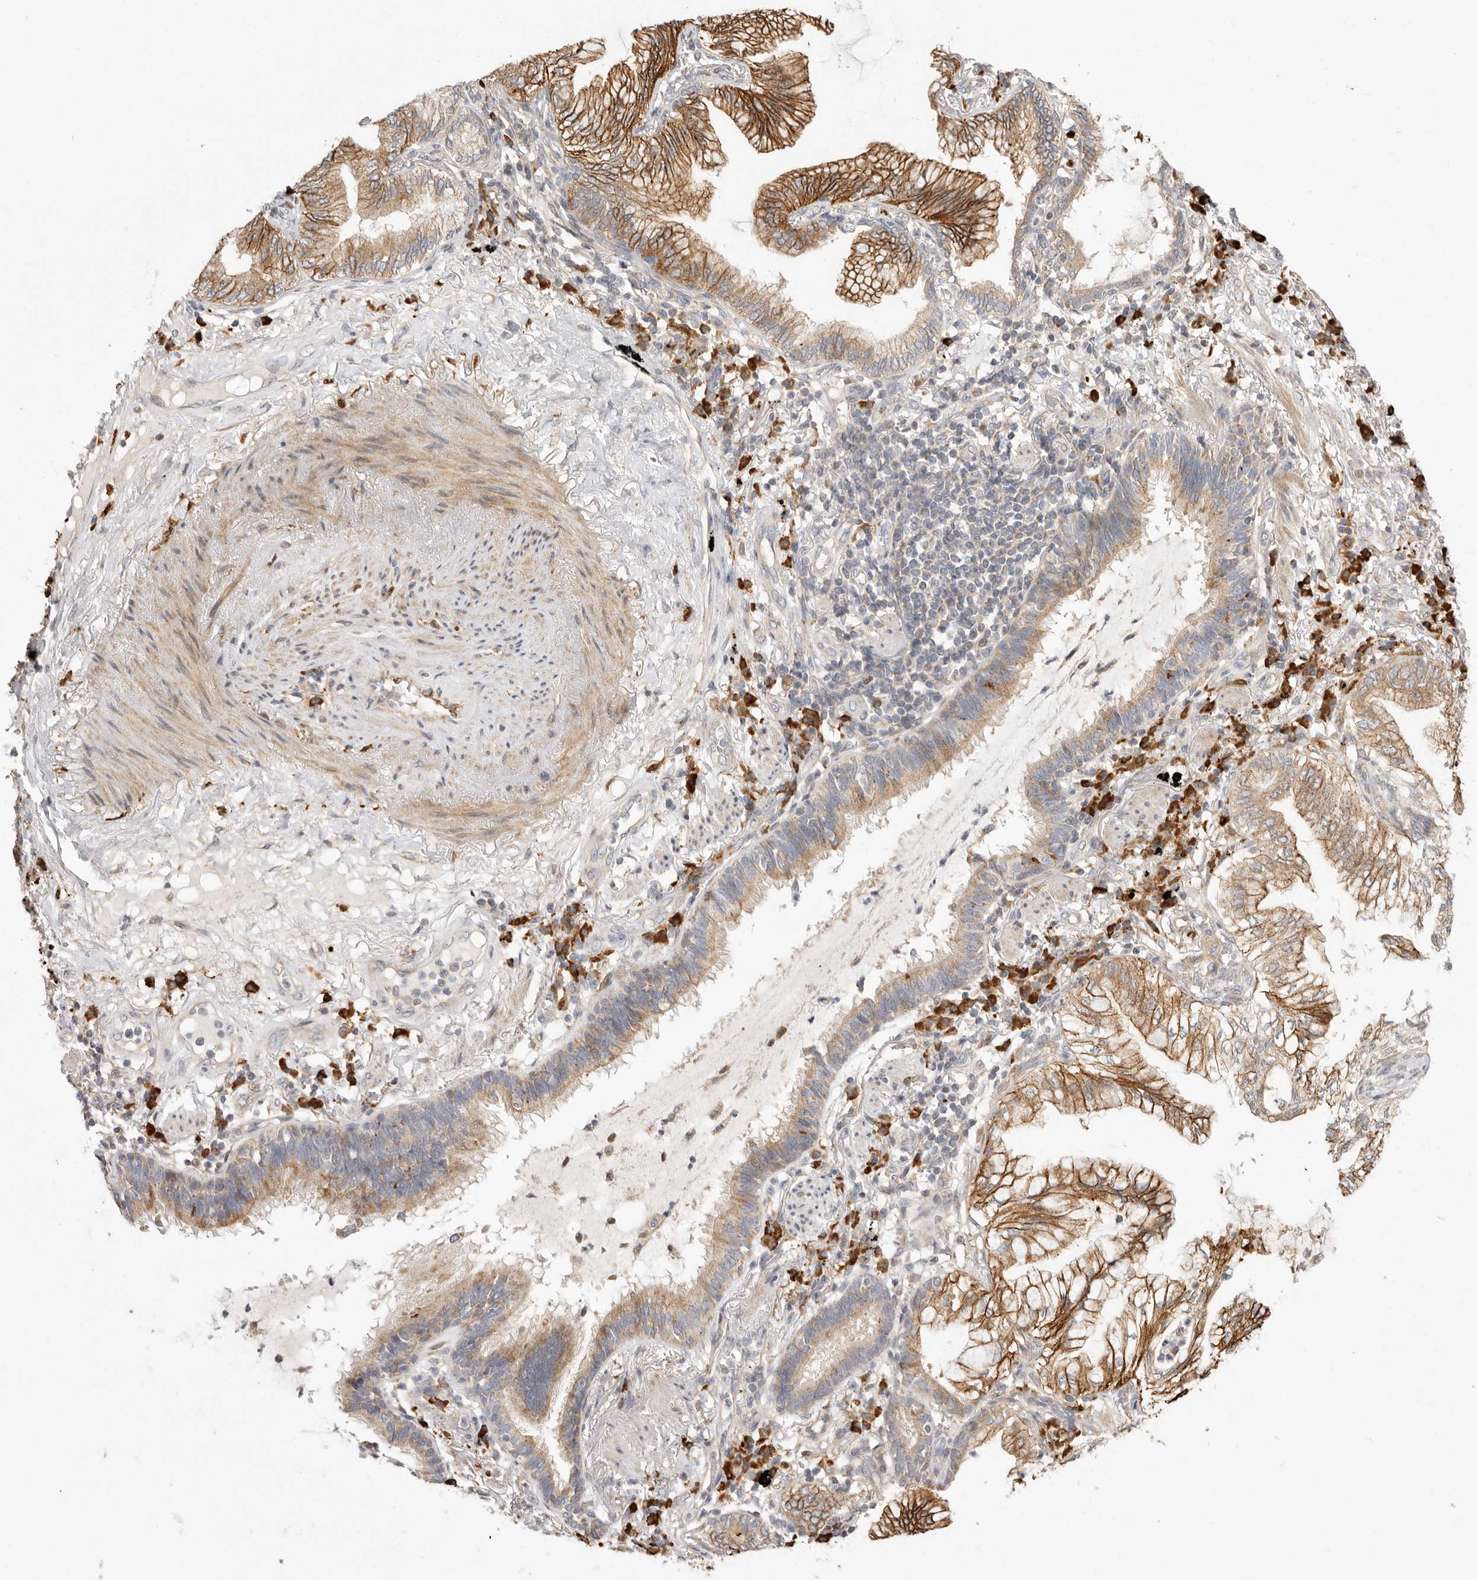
{"staining": {"intensity": "strong", "quantity": ">75%", "location": "cytoplasmic/membranous"}, "tissue": "lung cancer", "cell_type": "Tumor cells", "image_type": "cancer", "snomed": [{"axis": "morphology", "description": "Adenocarcinoma, NOS"}, {"axis": "topography", "description": "Lung"}], "caption": "Immunohistochemistry (IHC) micrograph of neoplastic tissue: adenocarcinoma (lung) stained using immunohistochemistry exhibits high levels of strong protein expression localized specifically in the cytoplasmic/membranous of tumor cells, appearing as a cytoplasmic/membranous brown color.", "gene": "USH1C", "patient": {"sex": "female", "age": 70}}